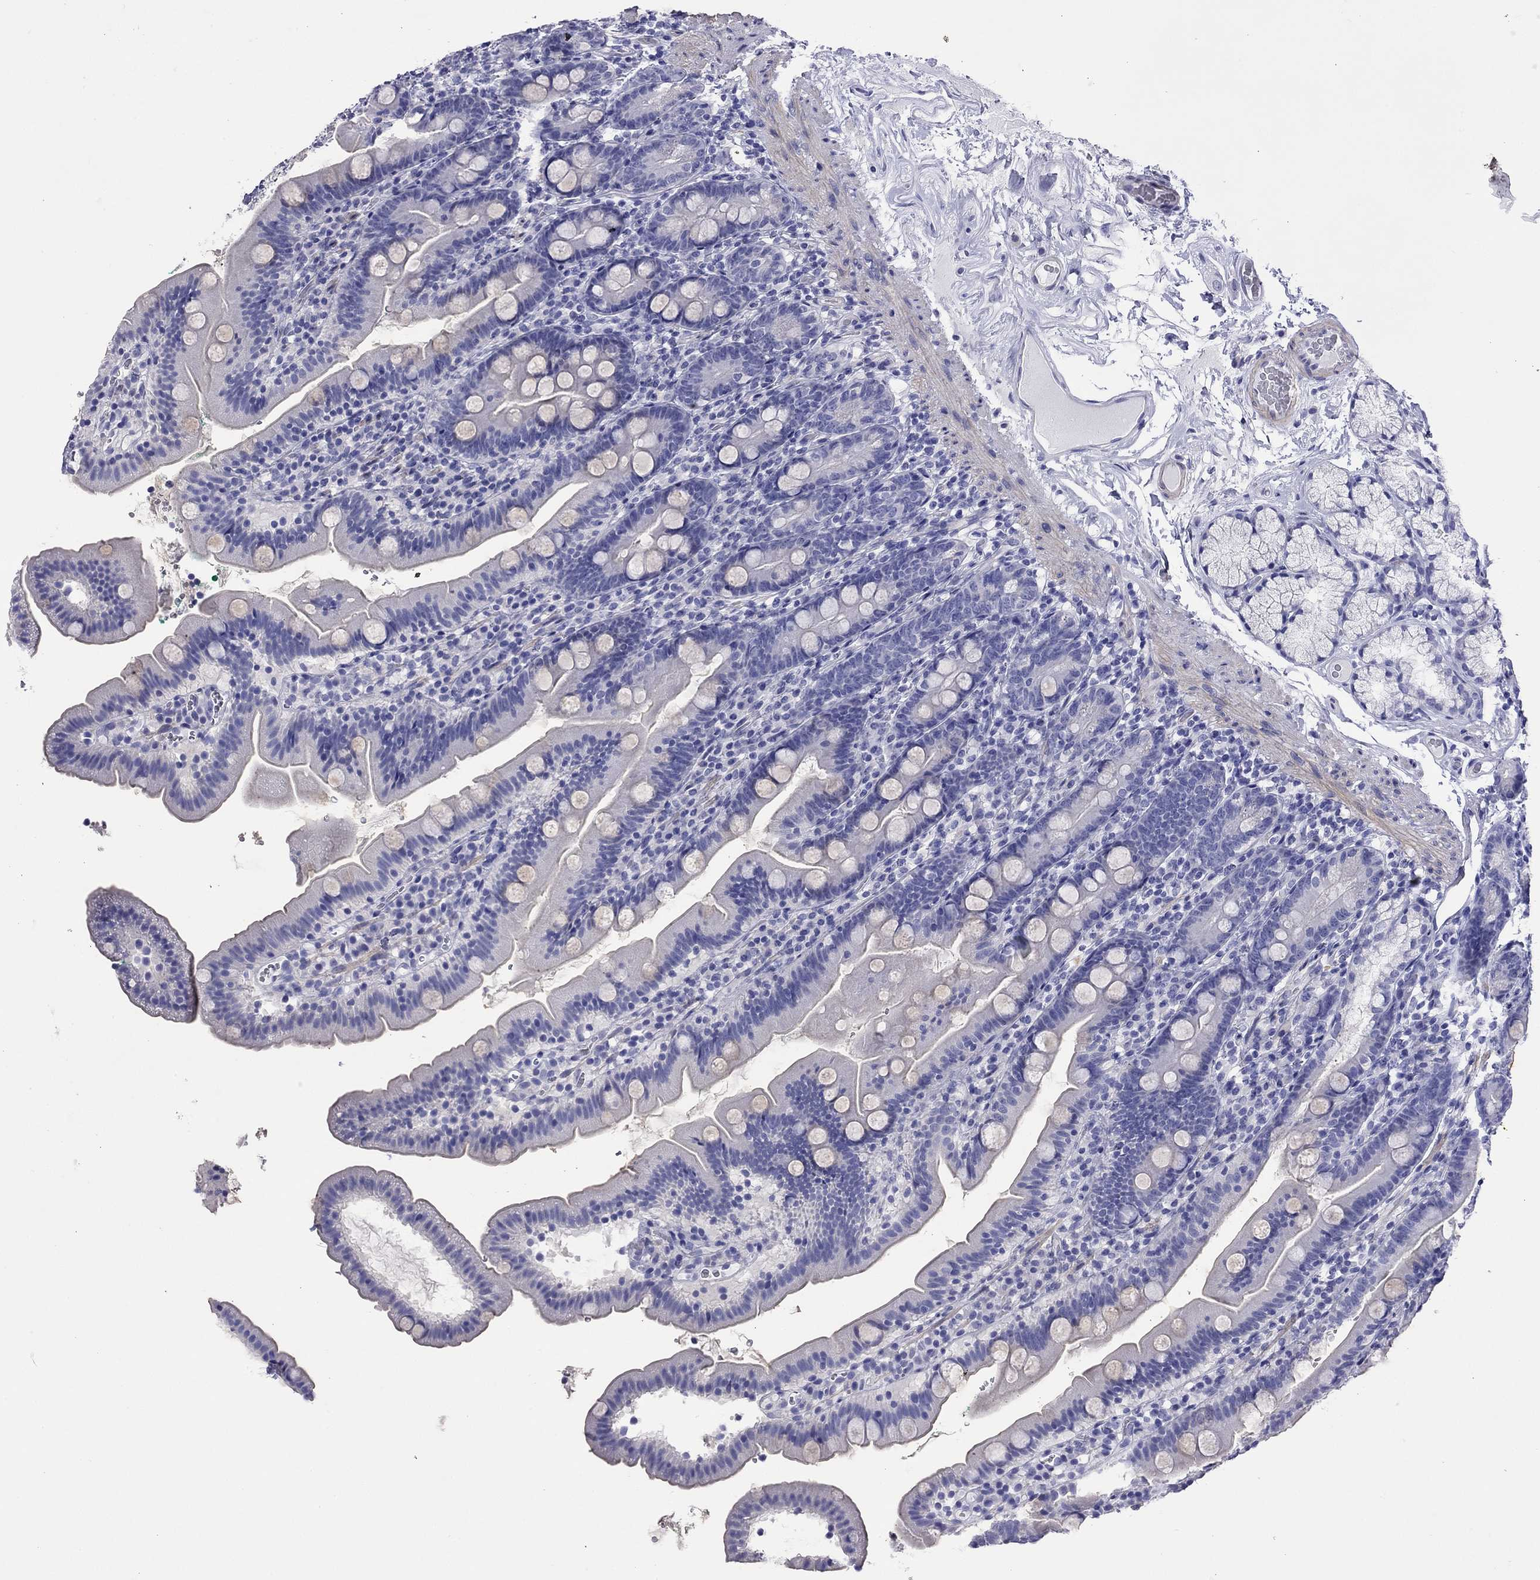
{"staining": {"intensity": "negative", "quantity": "none", "location": "none"}, "tissue": "duodenum", "cell_type": "Glandular cells", "image_type": "normal", "snomed": [{"axis": "morphology", "description": "Normal tissue, NOS"}, {"axis": "topography", "description": "Duodenum"}], "caption": "The micrograph demonstrates no significant staining in glandular cells of duodenum.", "gene": "KIAA2012", "patient": {"sex": "female", "age": 67}}